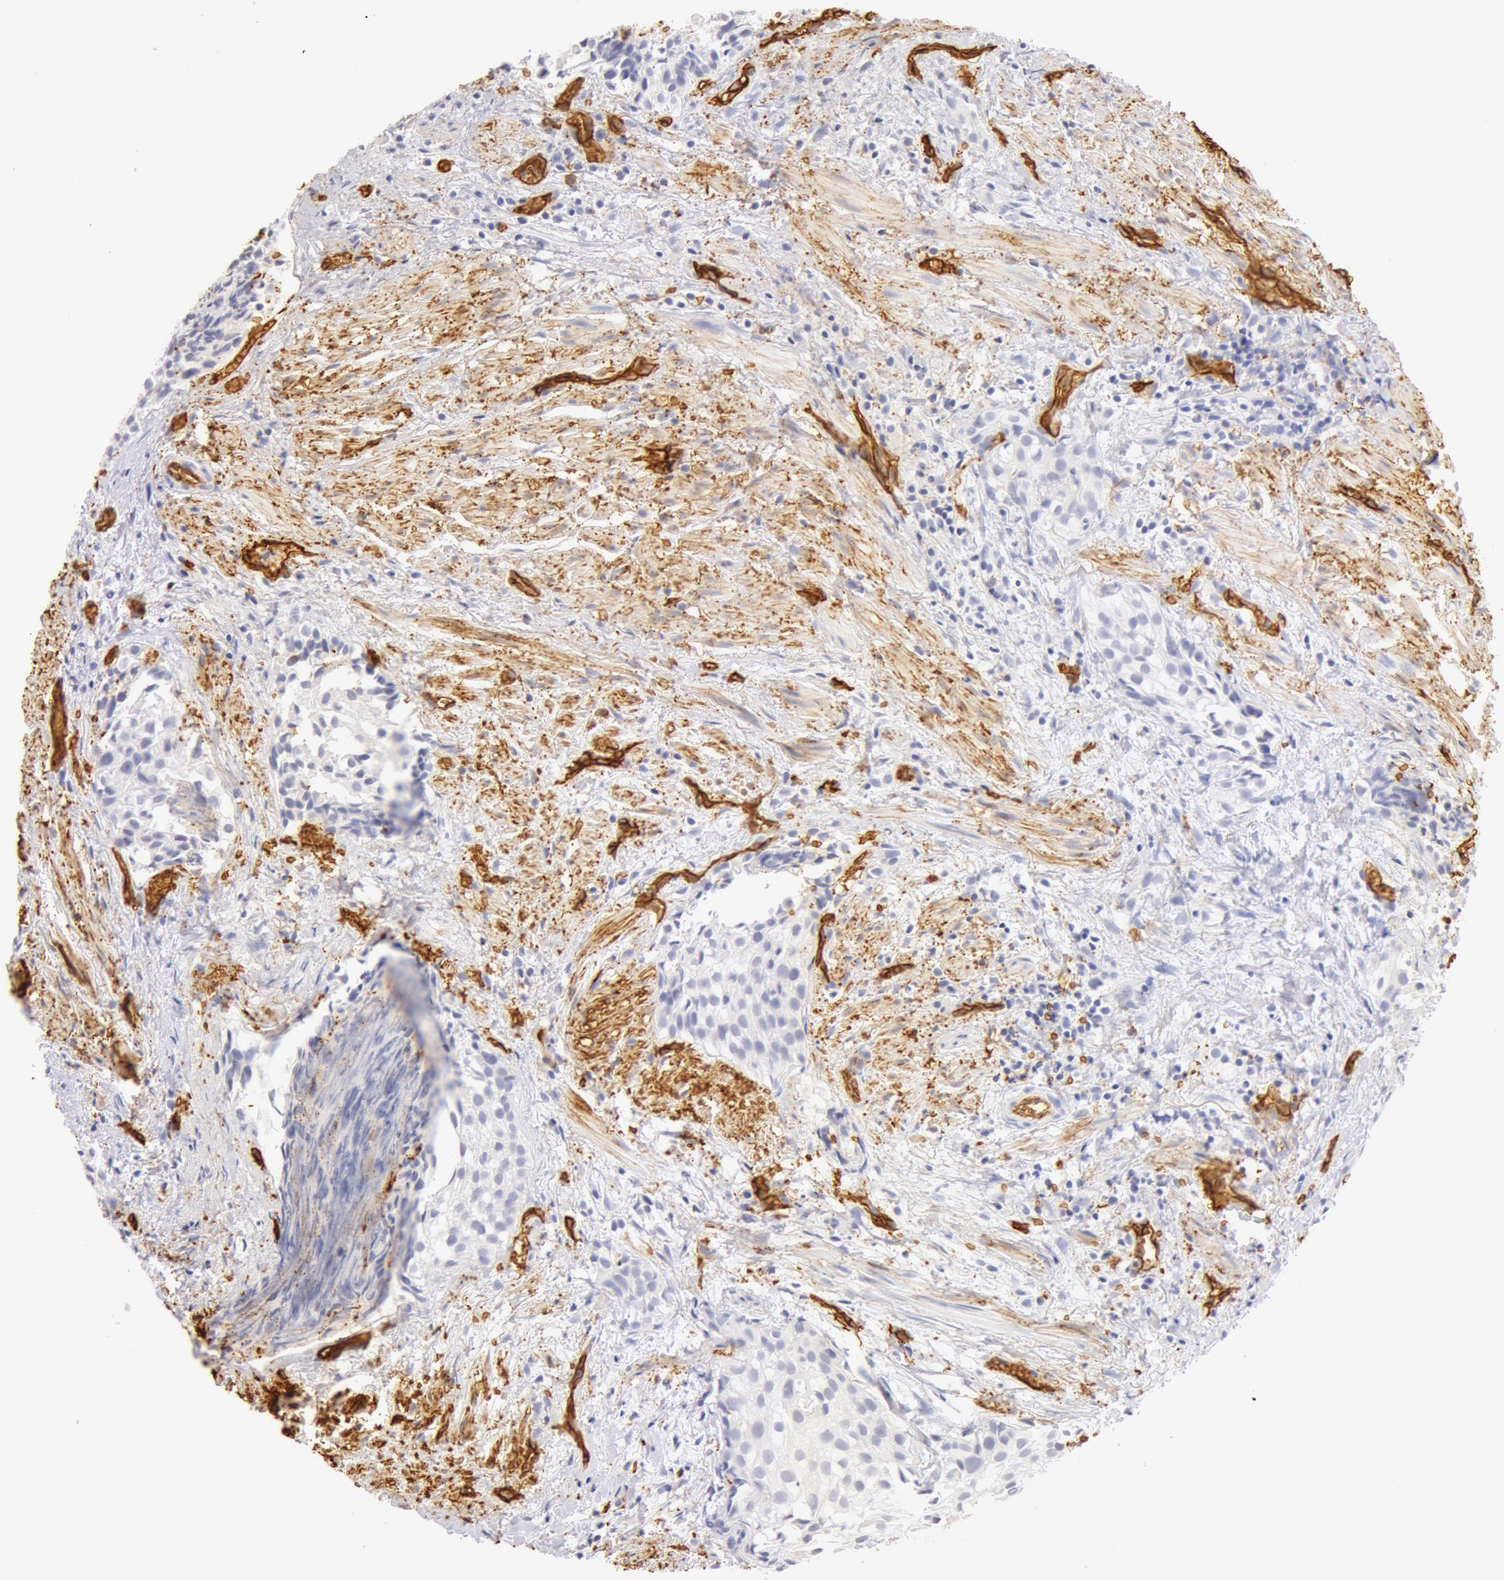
{"staining": {"intensity": "negative", "quantity": "none", "location": "none"}, "tissue": "urothelial cancer", "cell_type": "Tumor cells", "image_type": "cancer", "snomed": [{"axis": "morphology", "description": "Urothelial carcinoma, High grade"}, {"axis": "topography", "description": "Urinary bladder"}], "caption": "This is an IHC photomicrograph of human urothelial carcinoma (high-grade). There is no staining in tumor cells.", "gene": "AQP1", "patient": {"sex": "female", "age": 78}}